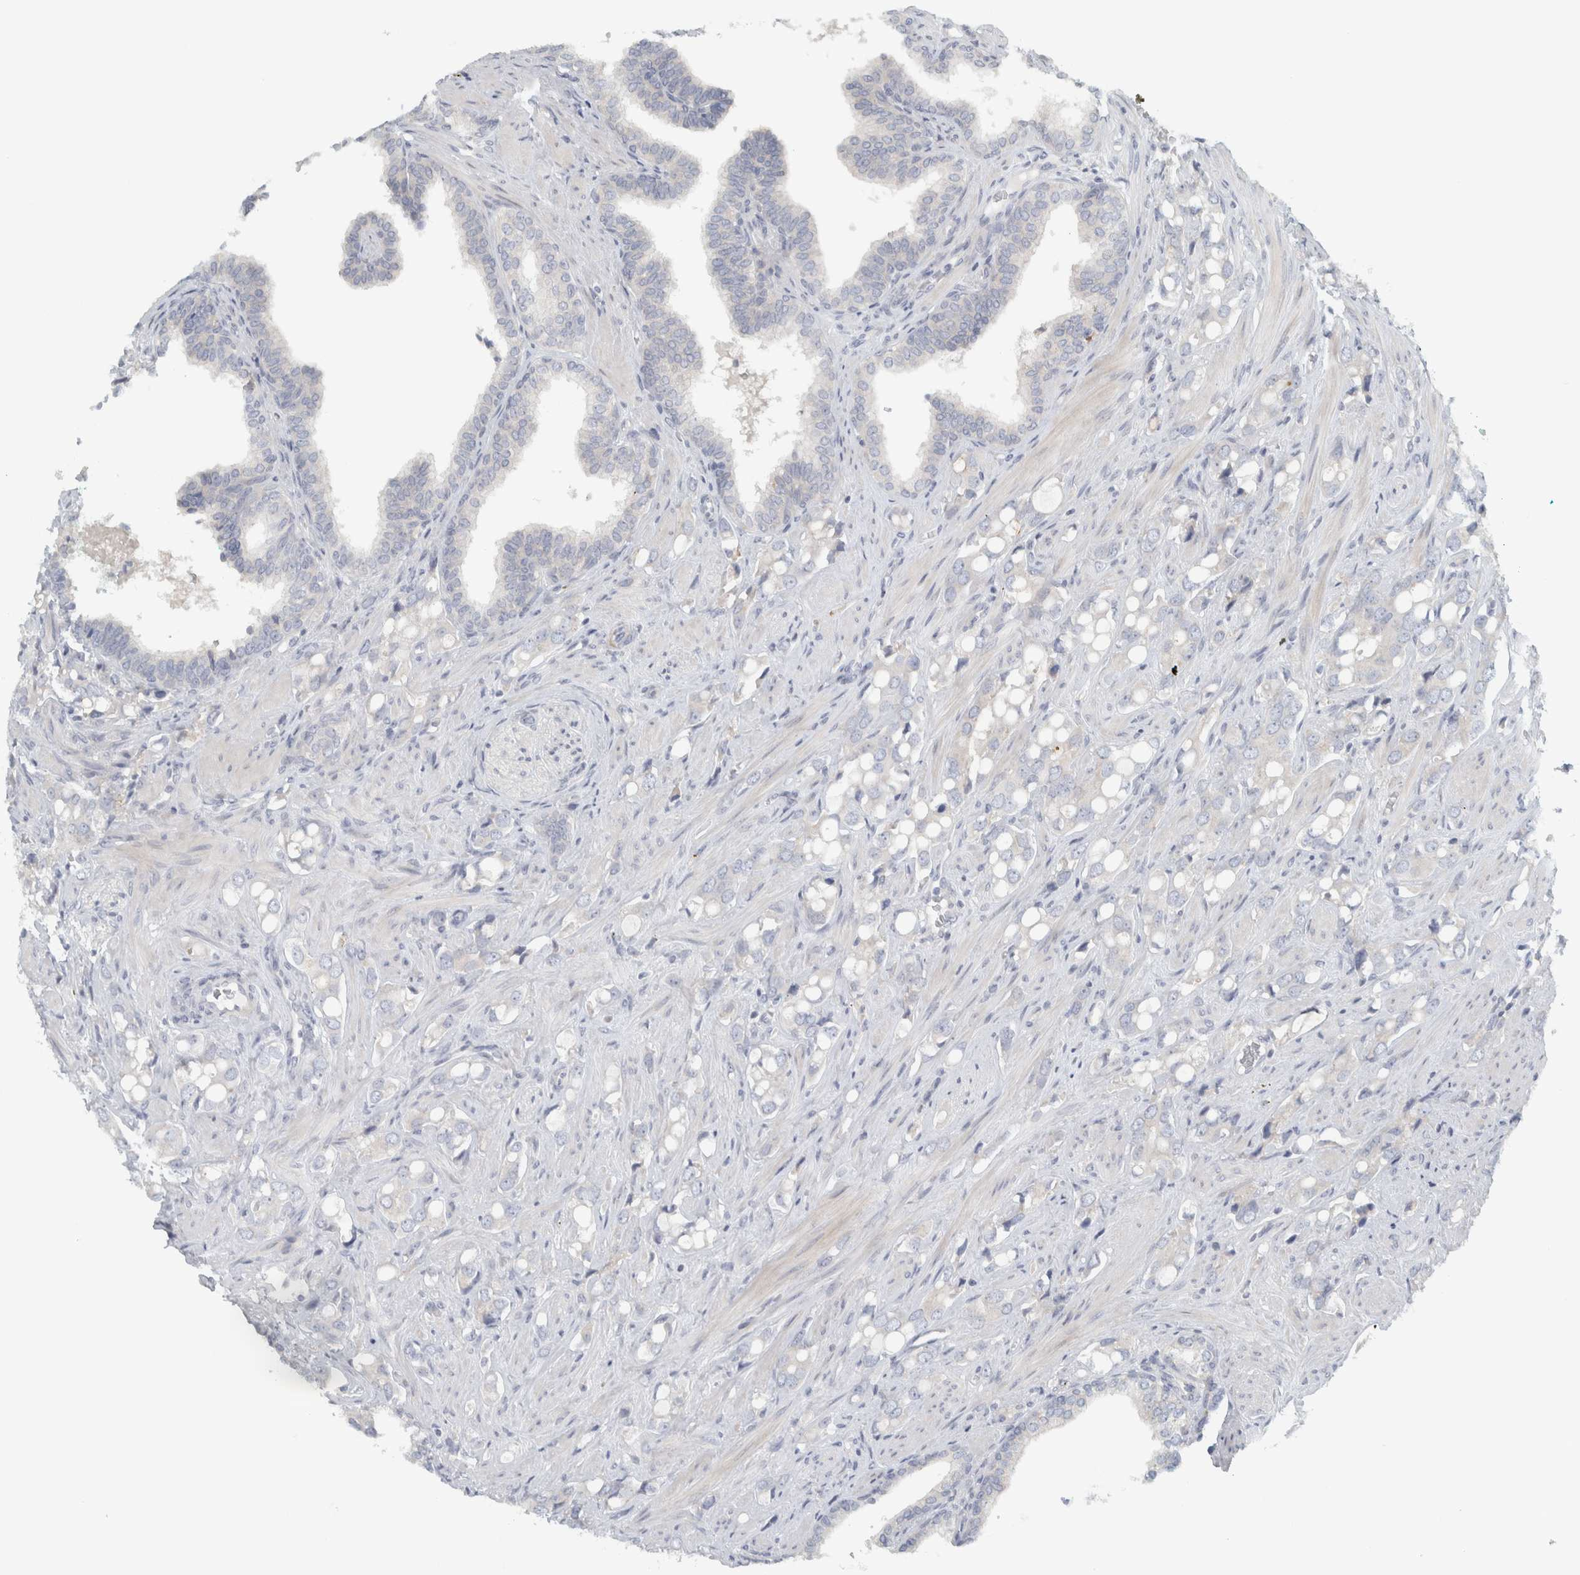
{"staining": {"intensity": "negative", "quantity": "none", "location": "none"}, "tissue": "prostate cancer", "cell_type": "Tumor cells", "image_type": "cancer", "snomed": [{"axis": "morphology", "description": "Adenocarcinoma, High grade"}, {"axis": "topography", "description": "Prostate"}], "caption": "High-grade adenocarcinoma (prostate) was stained to show a protein in brown. There is no significant positivity in tumor cells.", "gene": "HGS", "patient": {"sex": "male", "age": 52}}